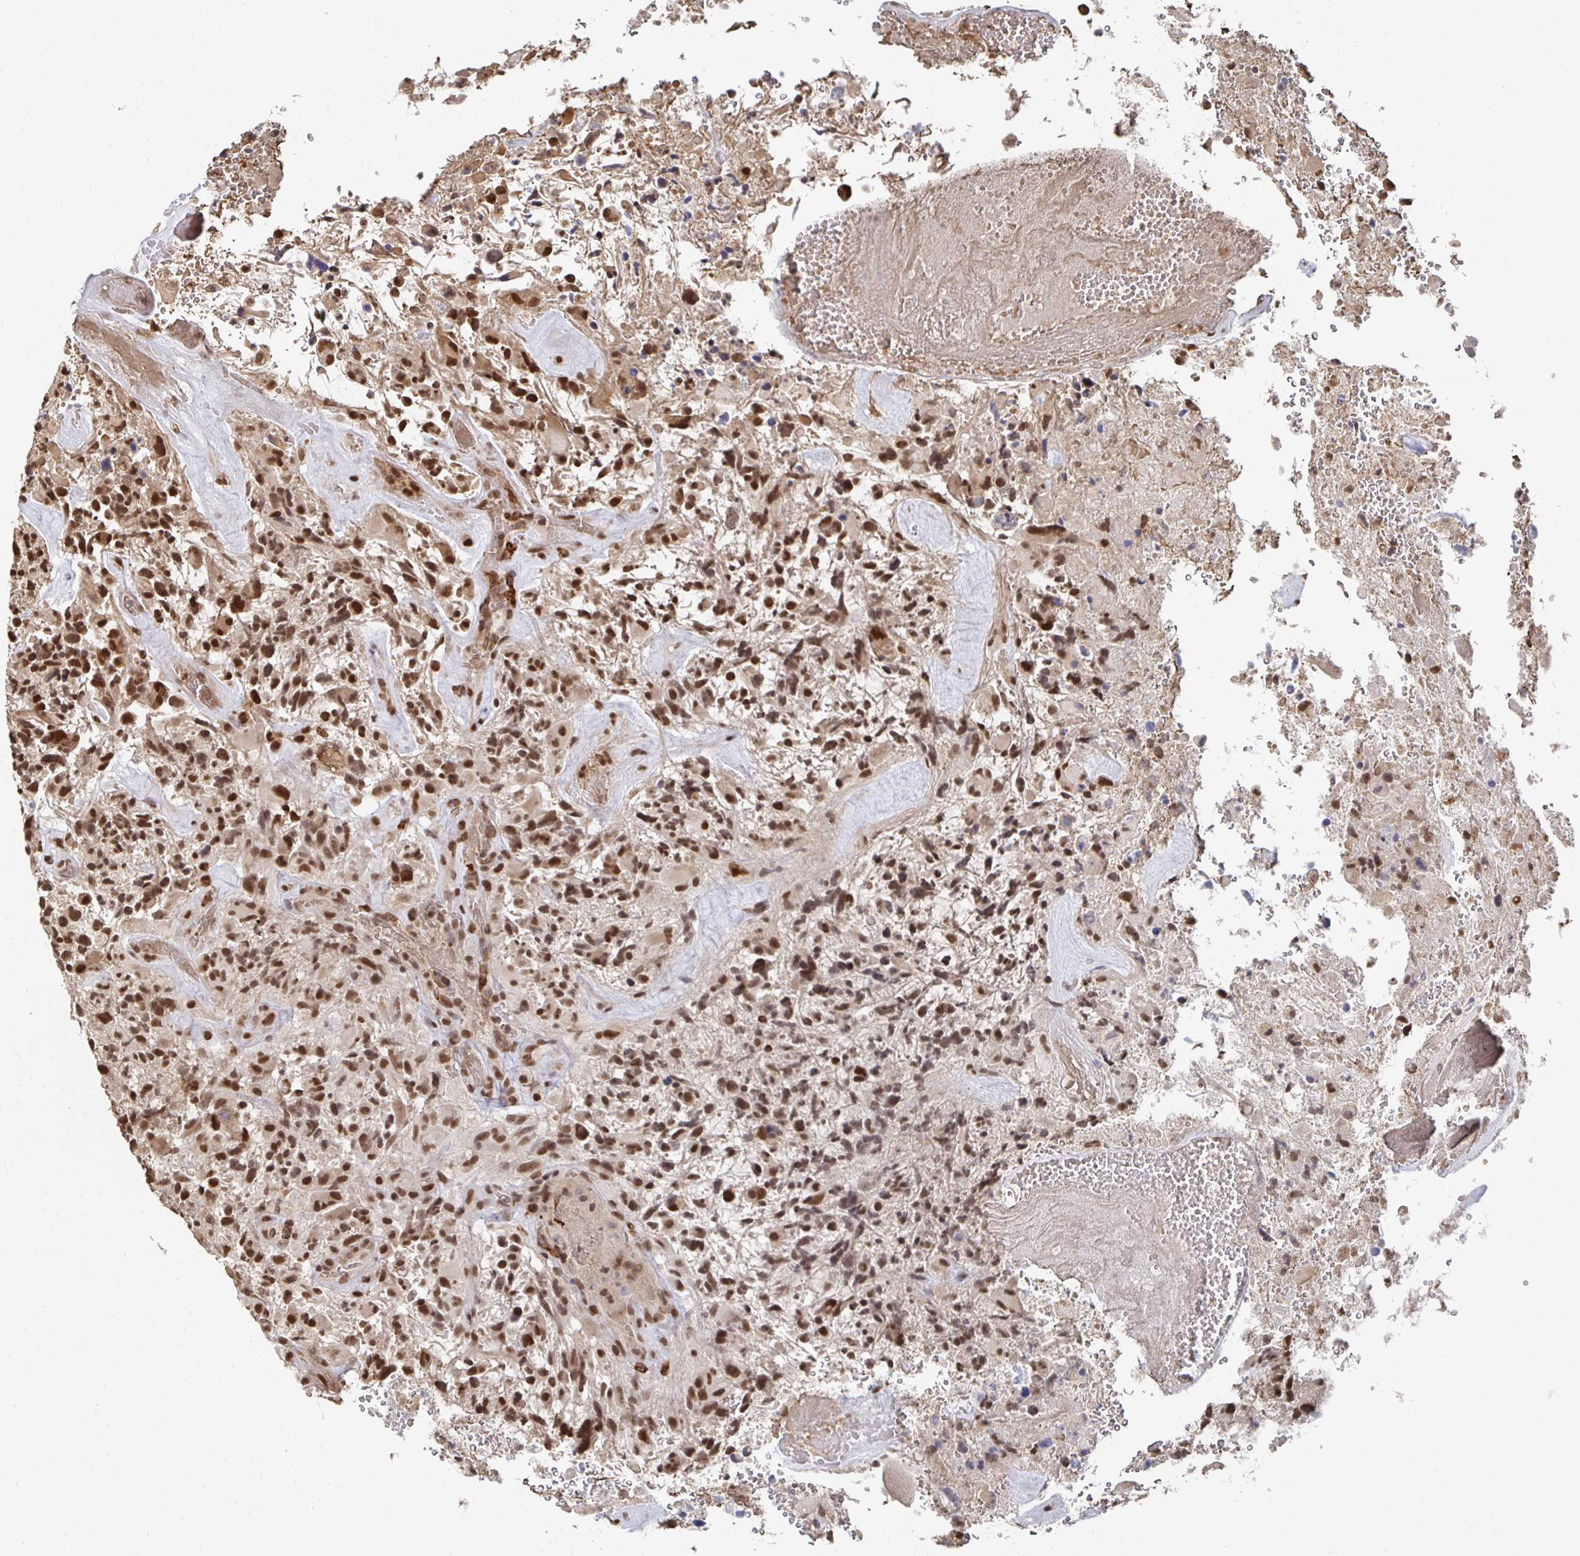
{"staining": {"intensity": "strong", "quantity": ">75%", "location": "nuclear"}, "tissue": "glioma", "cell_type": "Tumor cells", "image_type": "cancer", "snomed": [{"axis": "morphology", "description": "Glioma, malignant, High grade"}, {"axis": "topography", "description": "Brain"}], "caption": "Protein staining demonstrates strong nuclear positivity in approximately >75% of tumor cells in malignant glioma (high-grade).", "gene": "GTF3C6", "patient": {"sex": "female", "age": 71}}